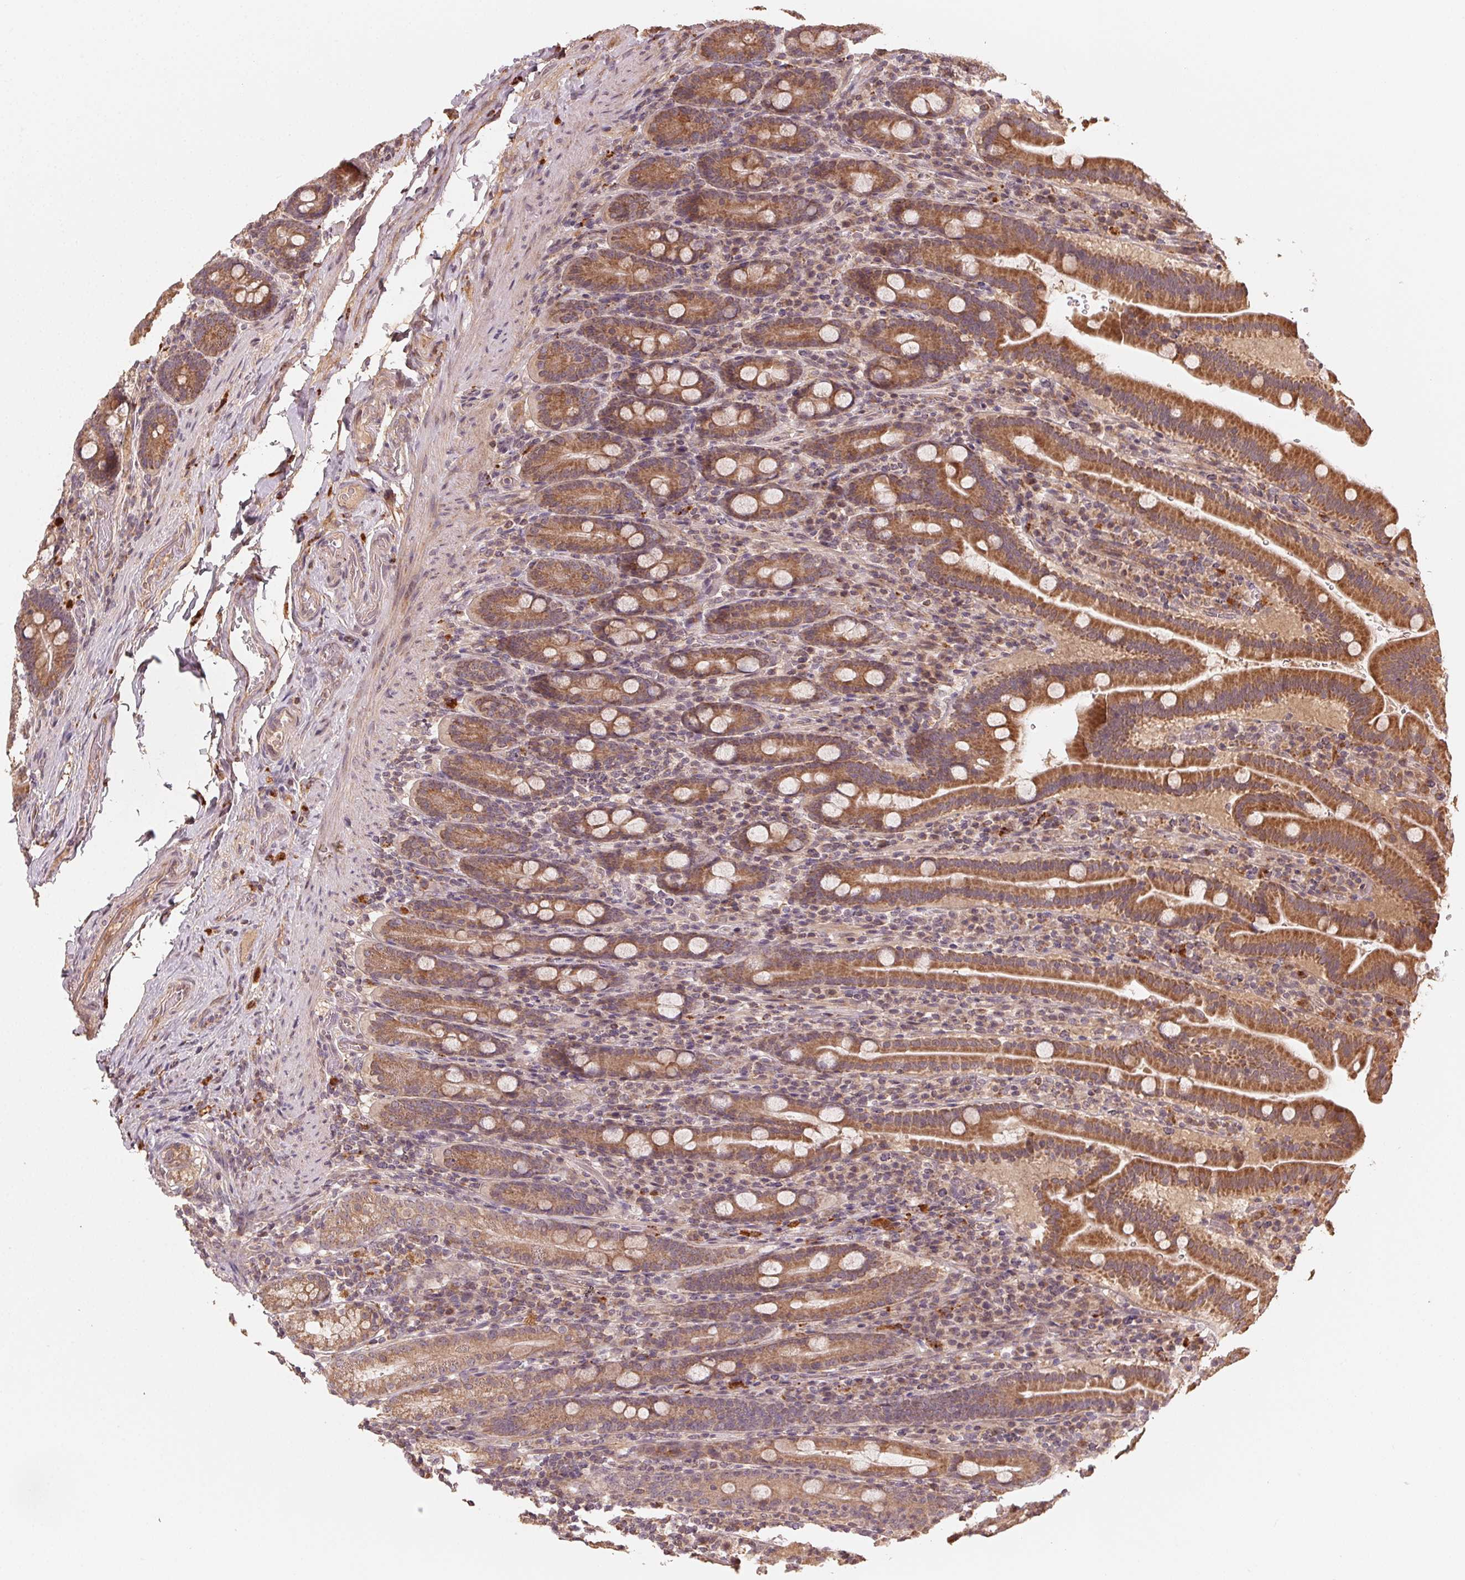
{"staining": {"intensity": "strong", "quantity": ">75%", "location": "cytoplasmic/membranous"}, "tissue": "small intestine", "cell_type": "Glandular cells", "image_type": "normal", "snomed": [{"axis": "morphology", "description": "Normal tissue, NOS"}, {"axis": "topography", "description": "Small intestine"}], "caption": "Immunohistochemistry (IHC) staining of normal small intestine, which displays high levels of strong cytoplasmic/membranous positivity in approximately >75% of glandular cells indicating strong cytoplasmic/membranous protein positivity. The staining was performed using DAB (brown) for protein detection and nuclei were counterstained in hematoxylin (blue).", "gene": "WBP2", "patient": {"sex": "male", "age": 26}}